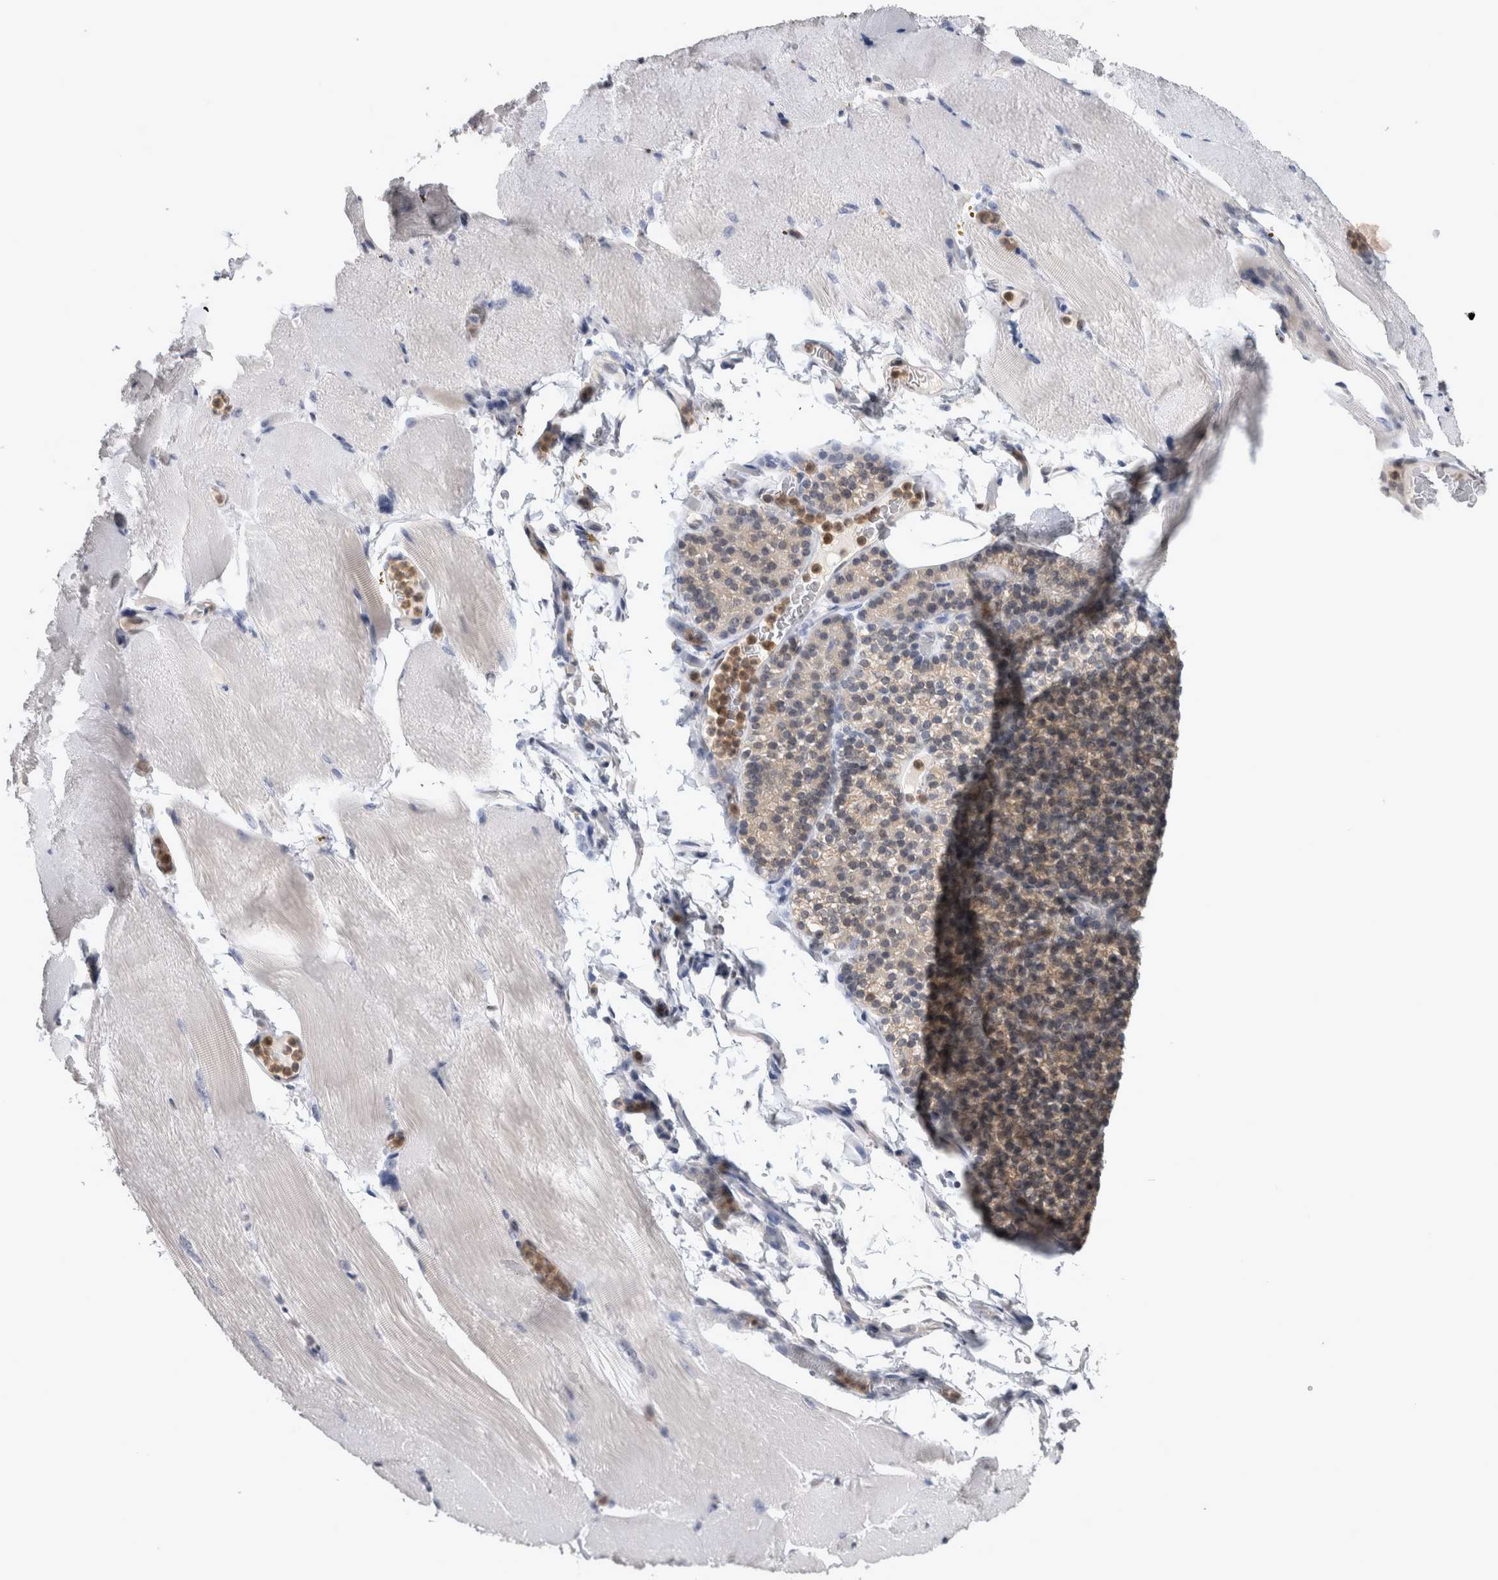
{"staining": {"intensity": "negative", "quantity": "none", "location": "none"}, "tissue": "skeletal muscle", "cell_type": "Myocytes", "image_type": "normal", "snomed": [{"axis": "morphology", "description": "Normal tissue, NOS"}, {"axis": "topography", "description": "Skeletal muscle"}, {"axis": "topography", "description": "Parathyroid gland"}], "caption": "A high-resolution photomicrograph shows immunohistochemistry (IHC) staining of normal skeletal muscle, which exhibits no significant staining in myocytes.", "gene": "NAPRT", "patient": {"sex": "female", "age": 37}}